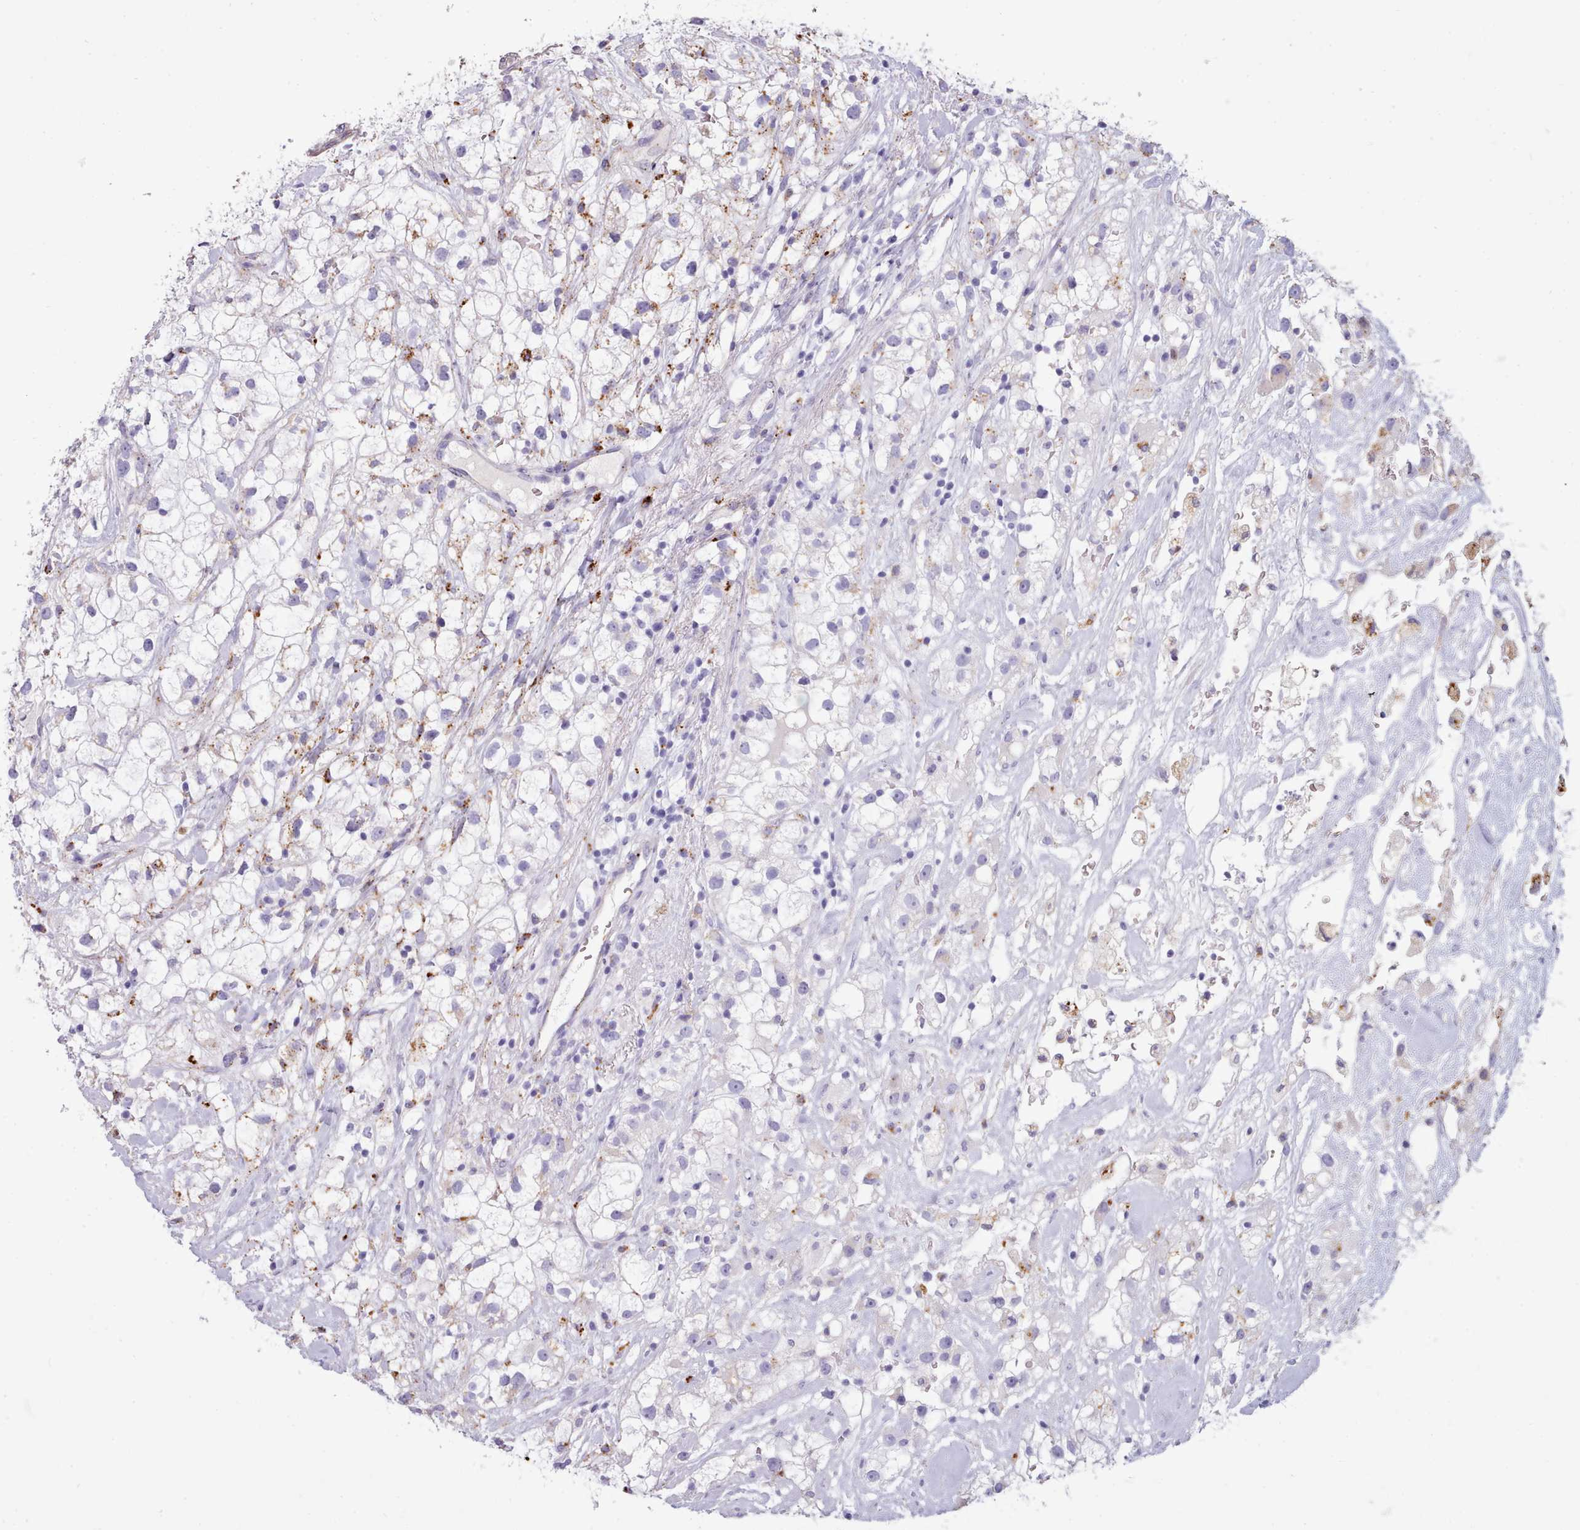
{"staining": {"intensity": "moderate", "quantity": "25%-75%", "location": "cytoplasmic/membranous"}, "tissue": "renal cancer", "cell_type": "Tumor cells", "image_type": "cancer", "snomed": [{"axis": "morphology", "description": "Adenocarcinoma, NOS"}, {"axis": "topography", "description": "Kidney"}], "caption": "This image shows IHC staining of human renal cancer, with medium moderate cytoplasmic/membranous positivity in about 25%-75% of tumor cells.", "gene": "GAA", "patient": {"sex": "male", "age": 59}}